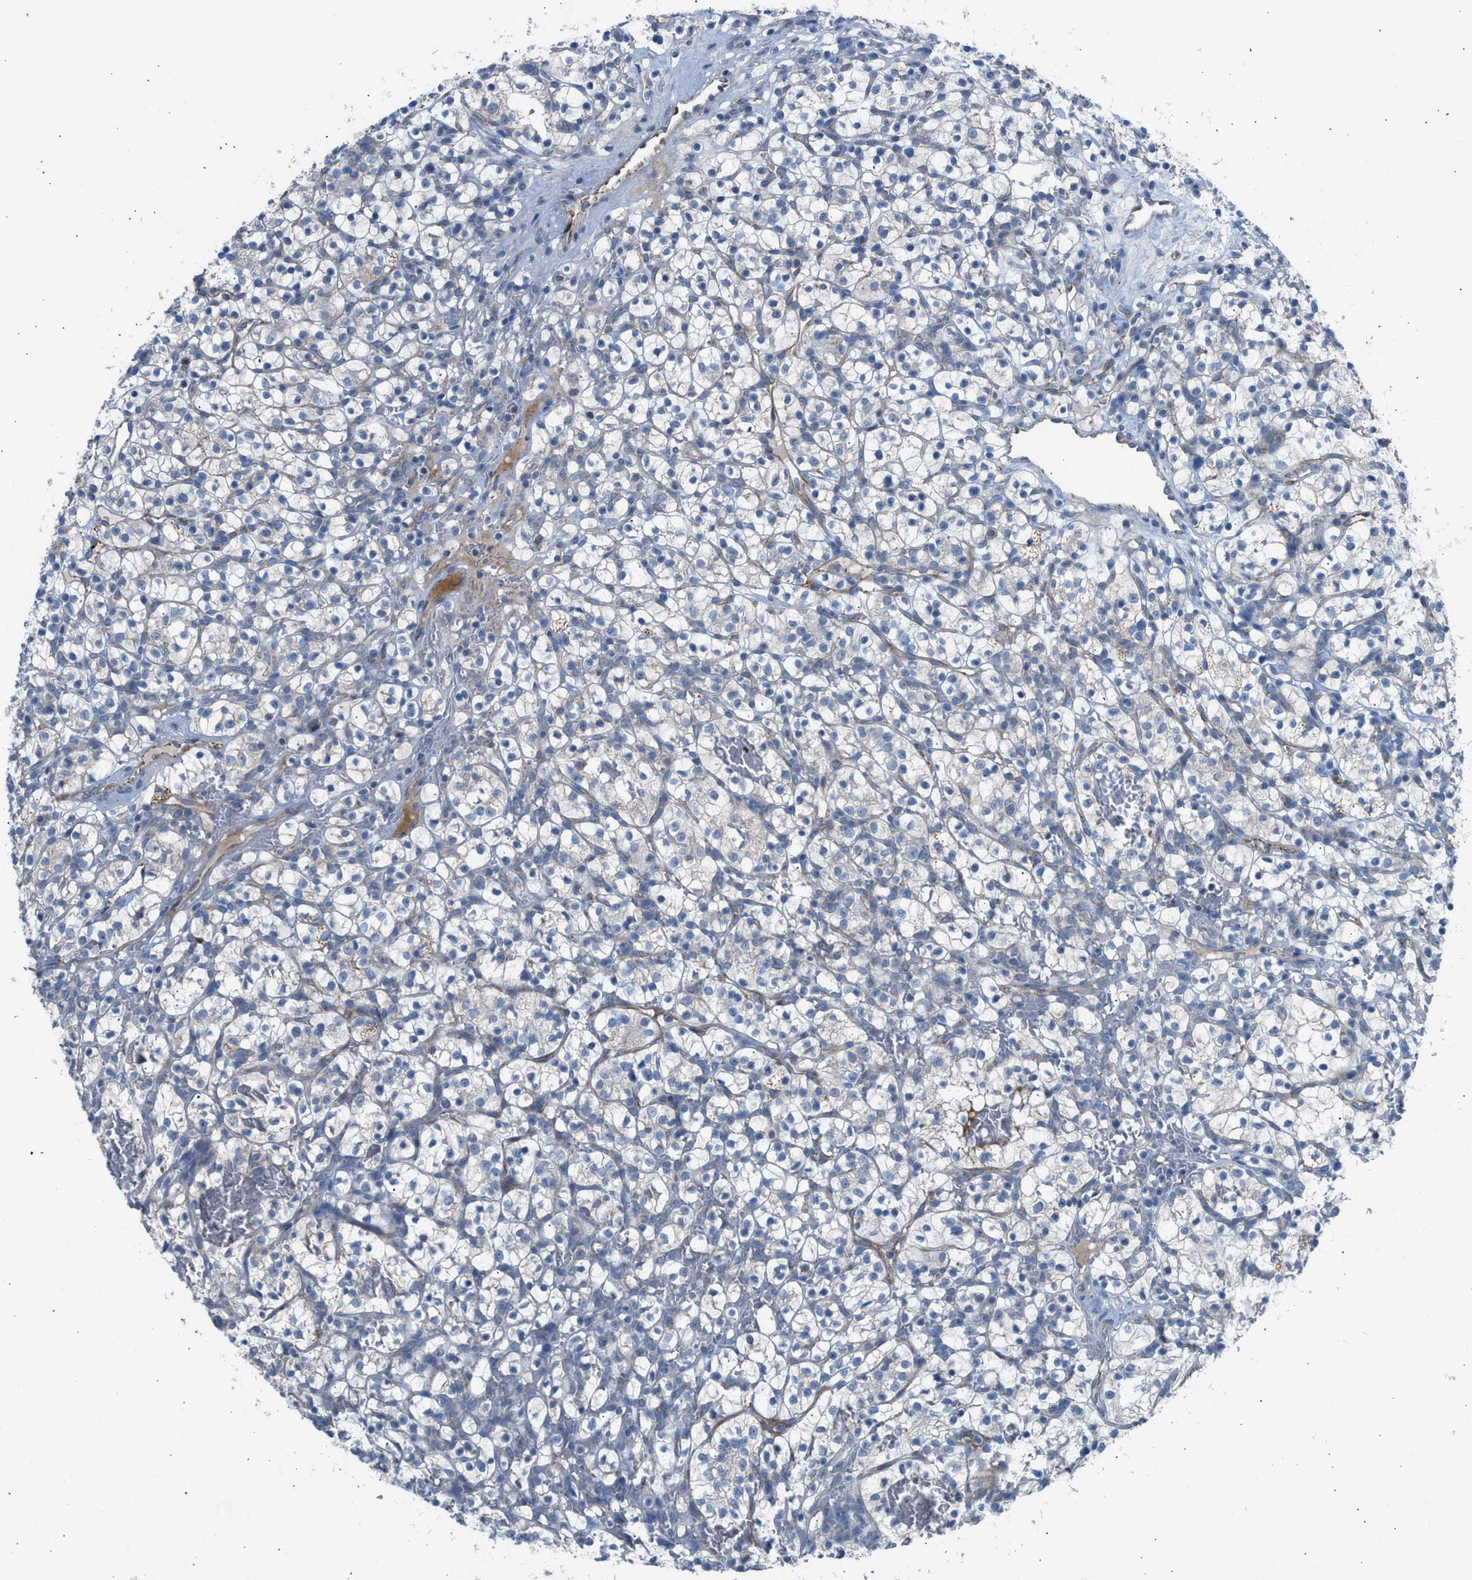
{"staining": {"intensity": "weak", "quantity": "<25%", "location": "cytoplasmic/membranous"}, "tissue": "renal cancer", "cell_type": "Tumor cells", "image_type": "cancer", "snomed": [{"axis": "morphology", "description": "Adenocarcinoma, NOS"}, {"axis": "topography", "description": "Kidney"}], "caption": "Human renal adenocarcinoma stained for a protein using IHC displays no staining in tumor cells.", "gene": "GOT2", "patient": {"sex": "female", "age": 57}}